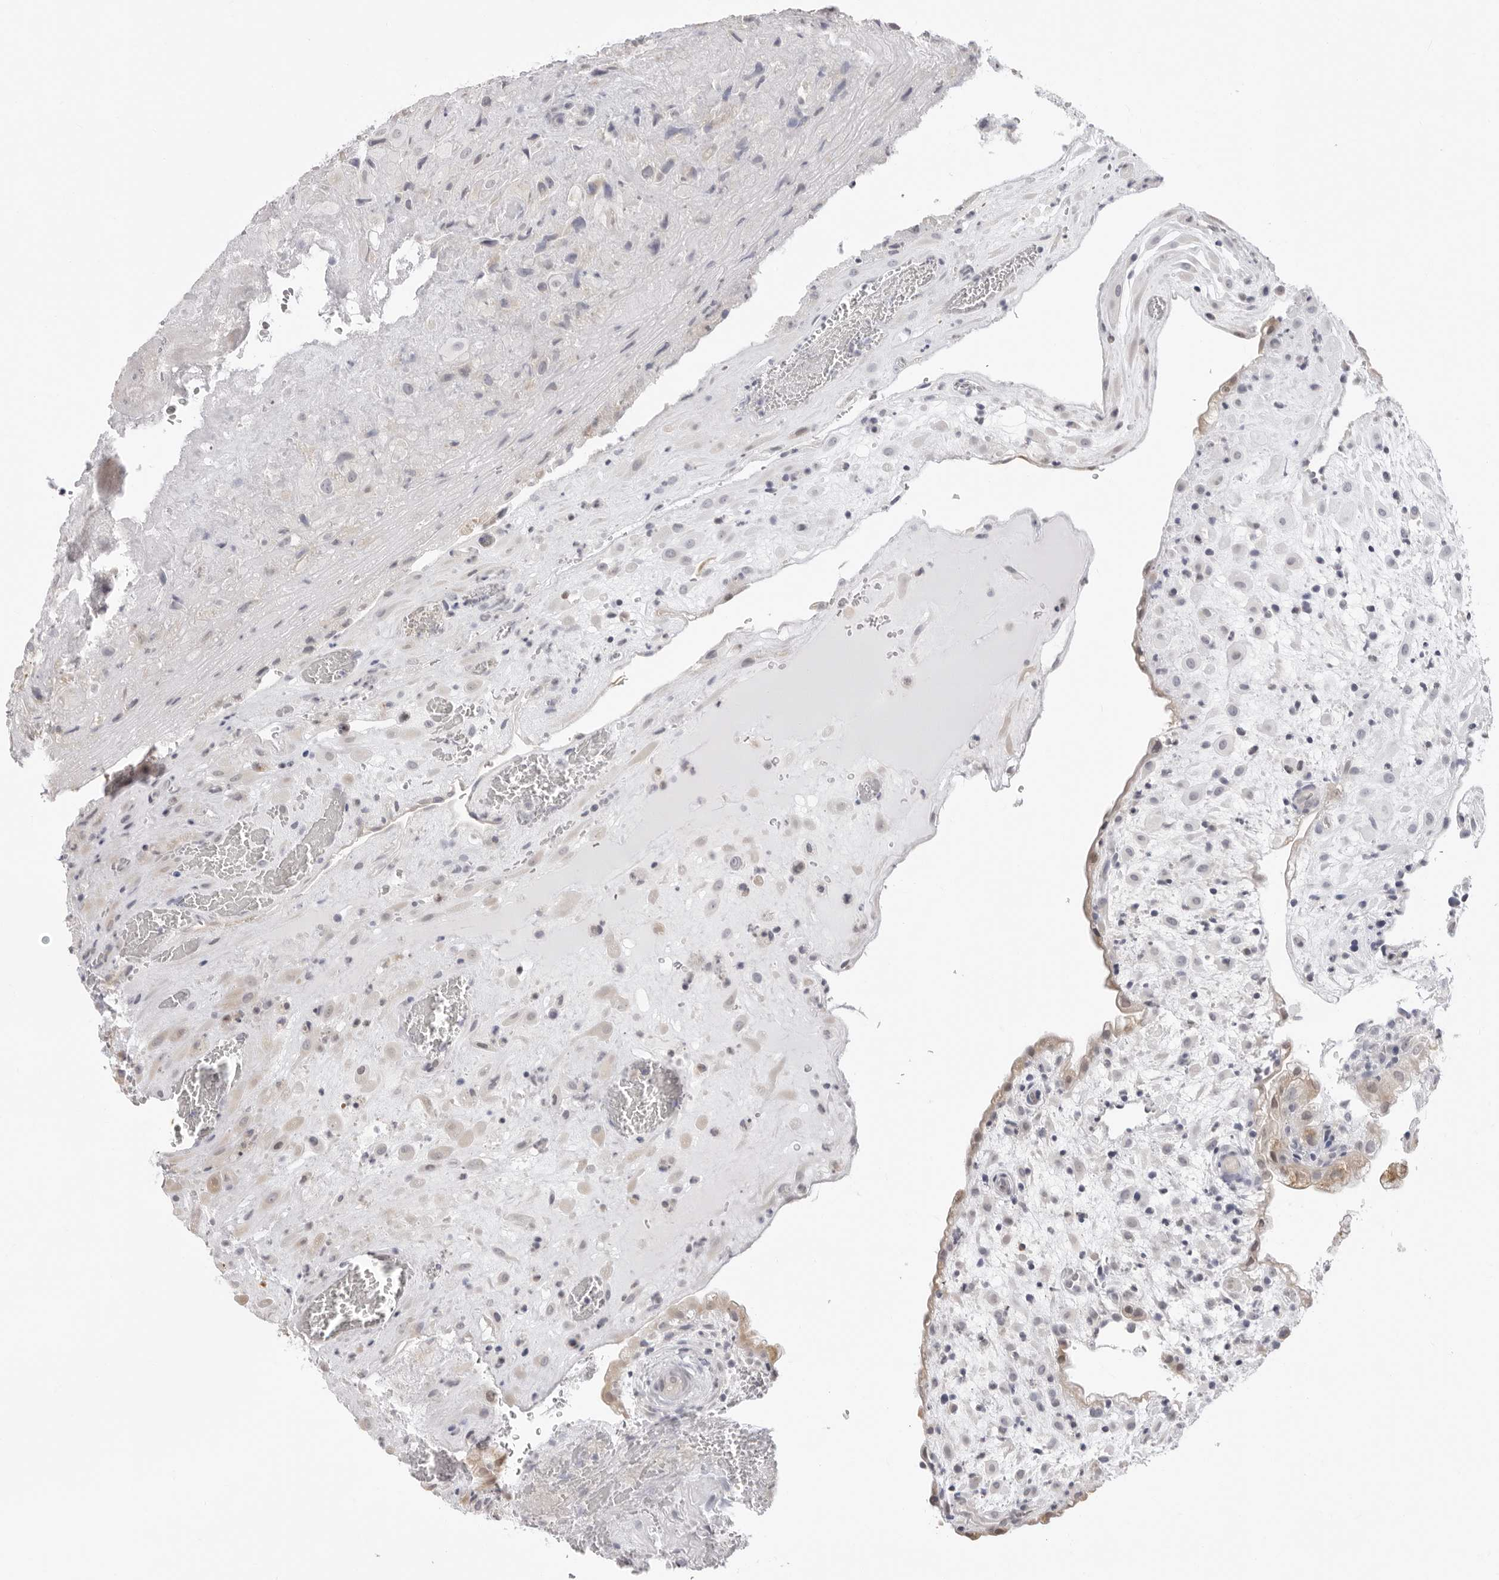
{"staining": {"intensity": "negative", "quantity": "none", "location": "none"}, "tissue": "placenta", "cell_type": "Decidual cells", "image_type": "normal", "snomed": [{"axis": "morphology", "description": "Normal tissue, NOS"}, {"axis": "topography", "description": "Placenta"}], "caption": "A high-resolution image shows immunohistochemistry staining of normal placenta, which reveals no significant positivity in decidual cells. The staining is performed using DAB (3,3'-diaminobenzidine) brown chromogen with nuclei counter-stained in using hematoxylin.", "gene": "FDPS", "patient": {"sex": "female", "age": 35}}